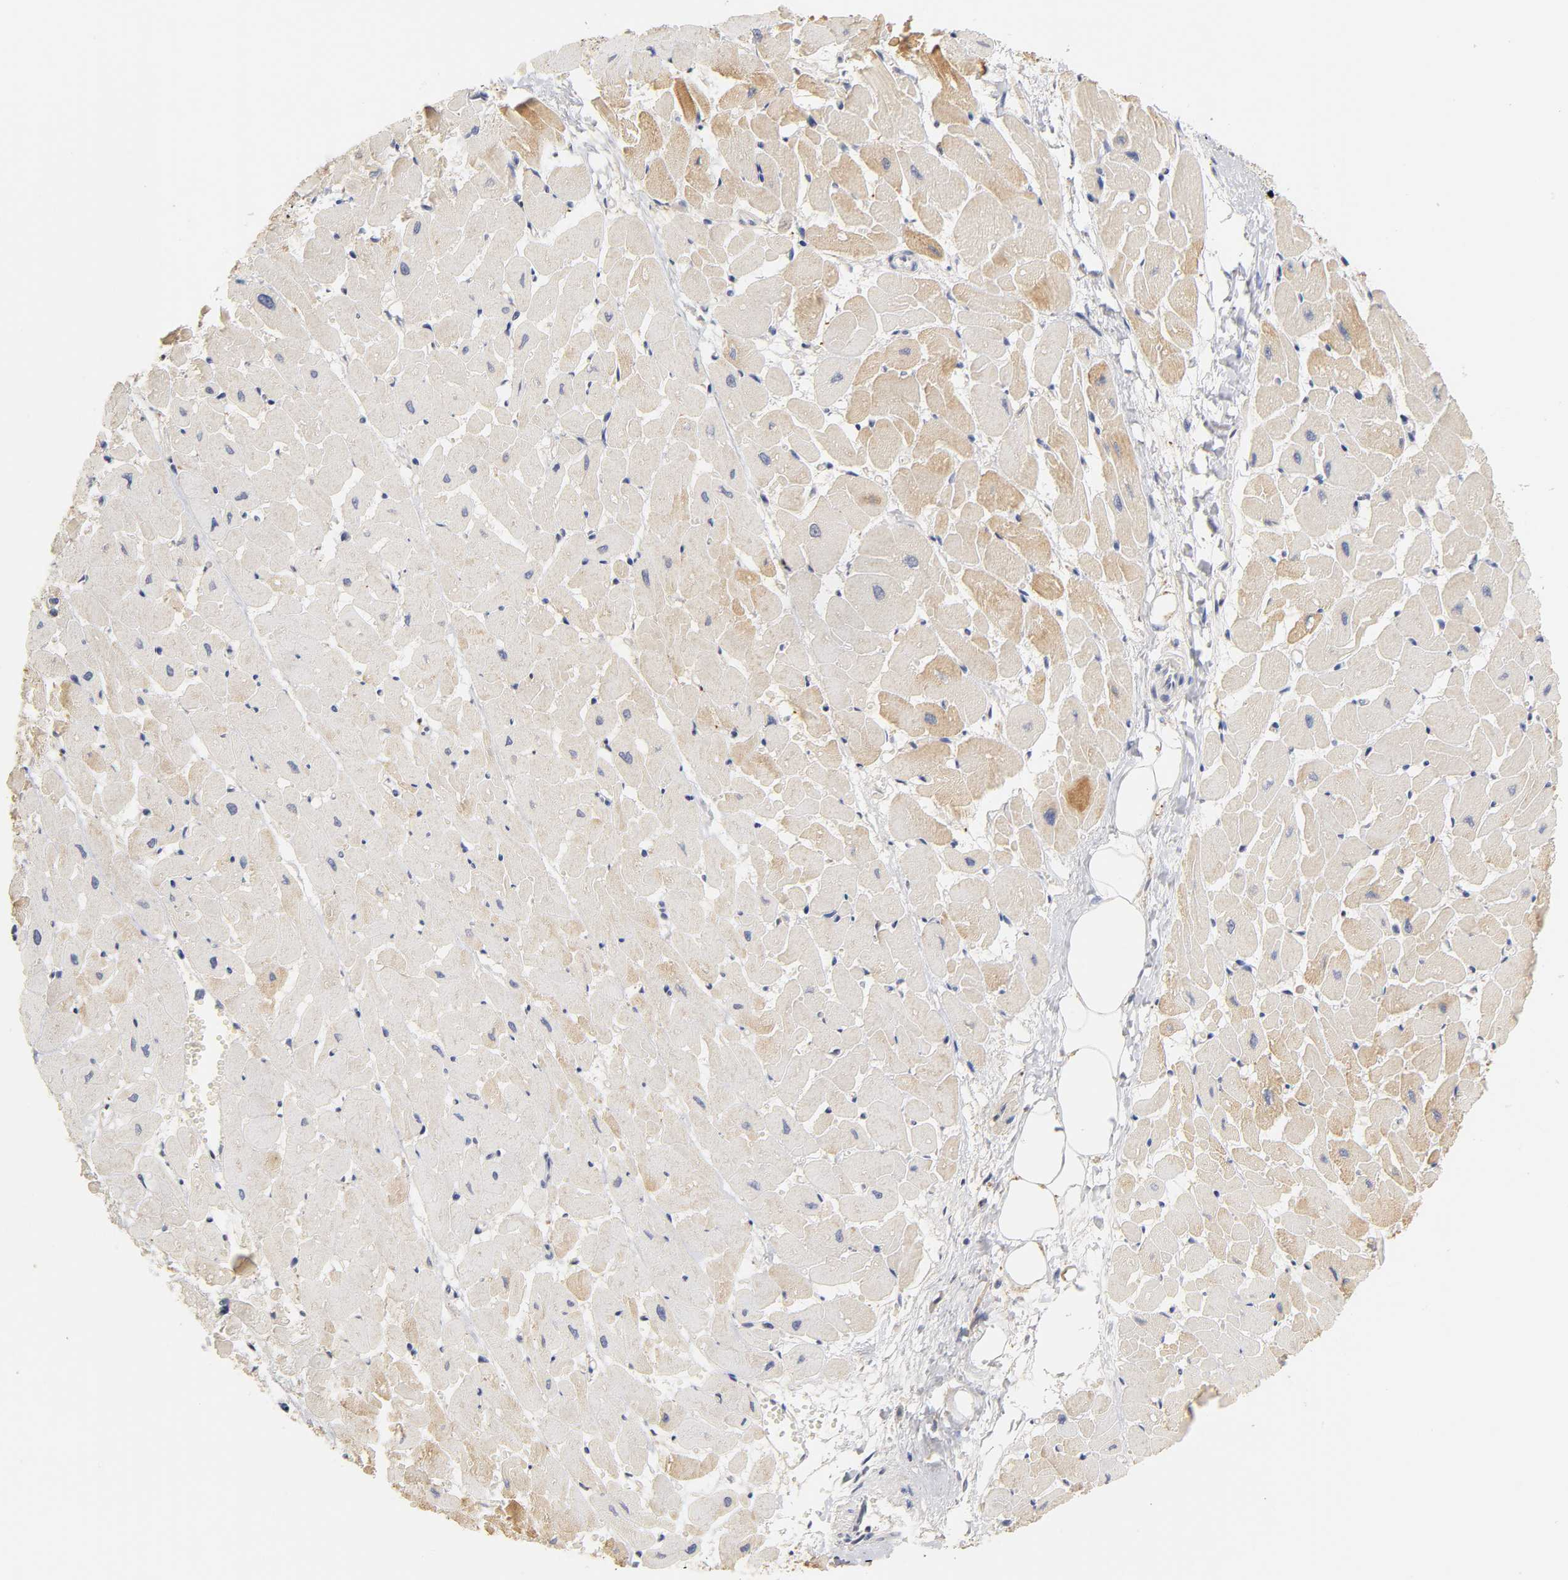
{"staining": {"intensity": "moderate", "quantity": "25%-75%", "location": "cytoplasmic/membranous"}, "tissue": "heart muscle", "cell_type": "Cardiomyocytes", "image_type": "normal", "snomed": [{"axis": "morphology", "description": "Normal tissue, NOS"}, {"axis": "topography", "description": "Heart"}], "caption": "Approximately 25%-75% of cardiomyocytes in normal human heart muscle reveal moderate cytoplasmic/membranous protein staining as visualized by brown immunohistochemical staining.", "gene": "GSTZ1", "patient": {"sex": "female", "age": 19}}